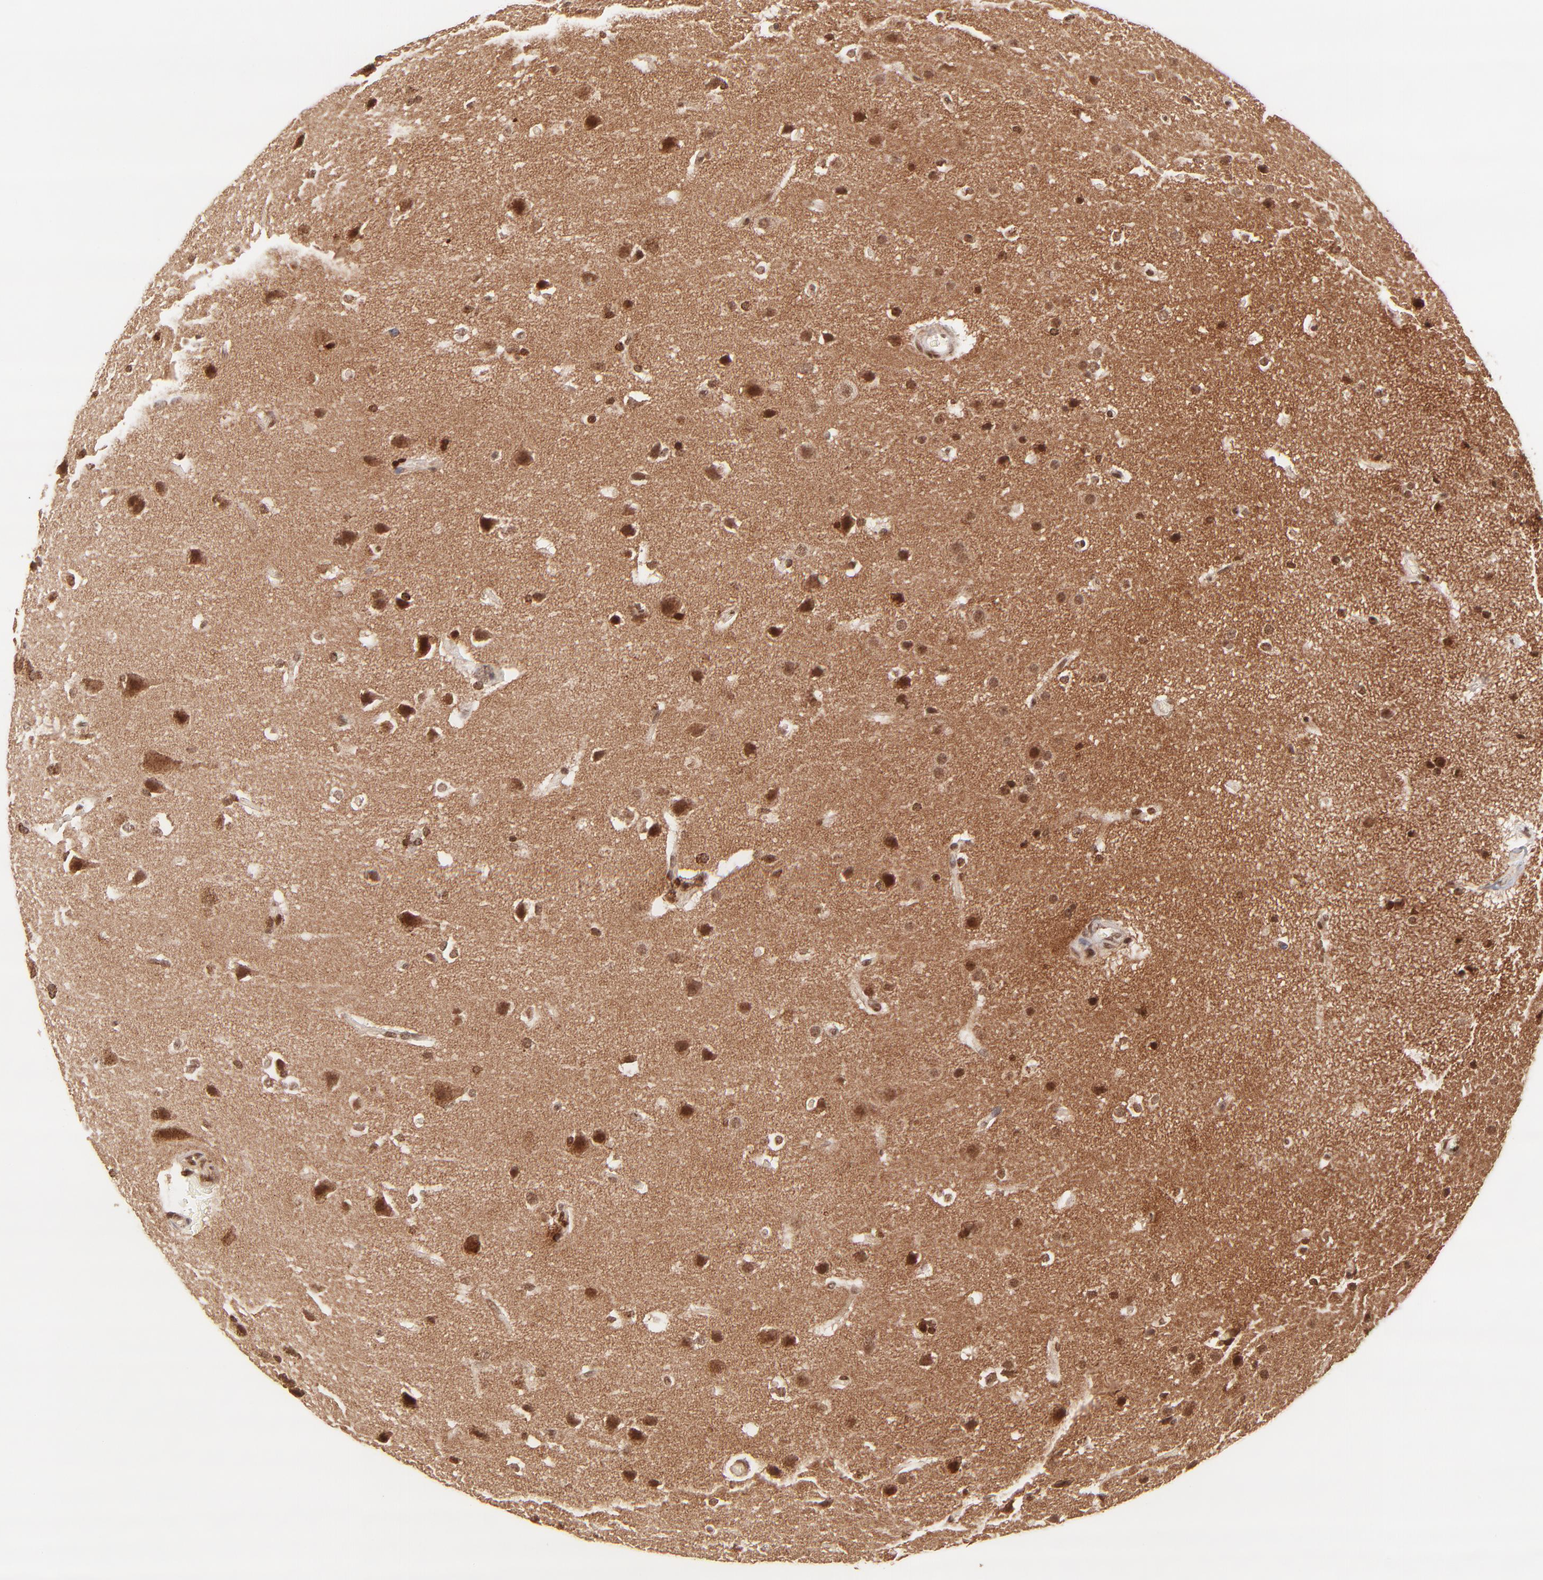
{"staining": {"intensity": "strong", "quantity": ">75%", "location": "cytoplasmic/membranous,nuclear"}, "tissue": "glioma", "cell_type": "Tumor cells", "image_type": "cancer", "snomed": [{"axis": "morphology", "description": "Glioma, malignant, Low grade"}, {"axis": "topography", "description": "Cerebral cortex"}], "caption": "Low-grade glioma (malignant) stained with a protein marker reveals strong staining in tumor cells.", "gene": "MED15", "patient": {"sex": "female", "age": 47}}